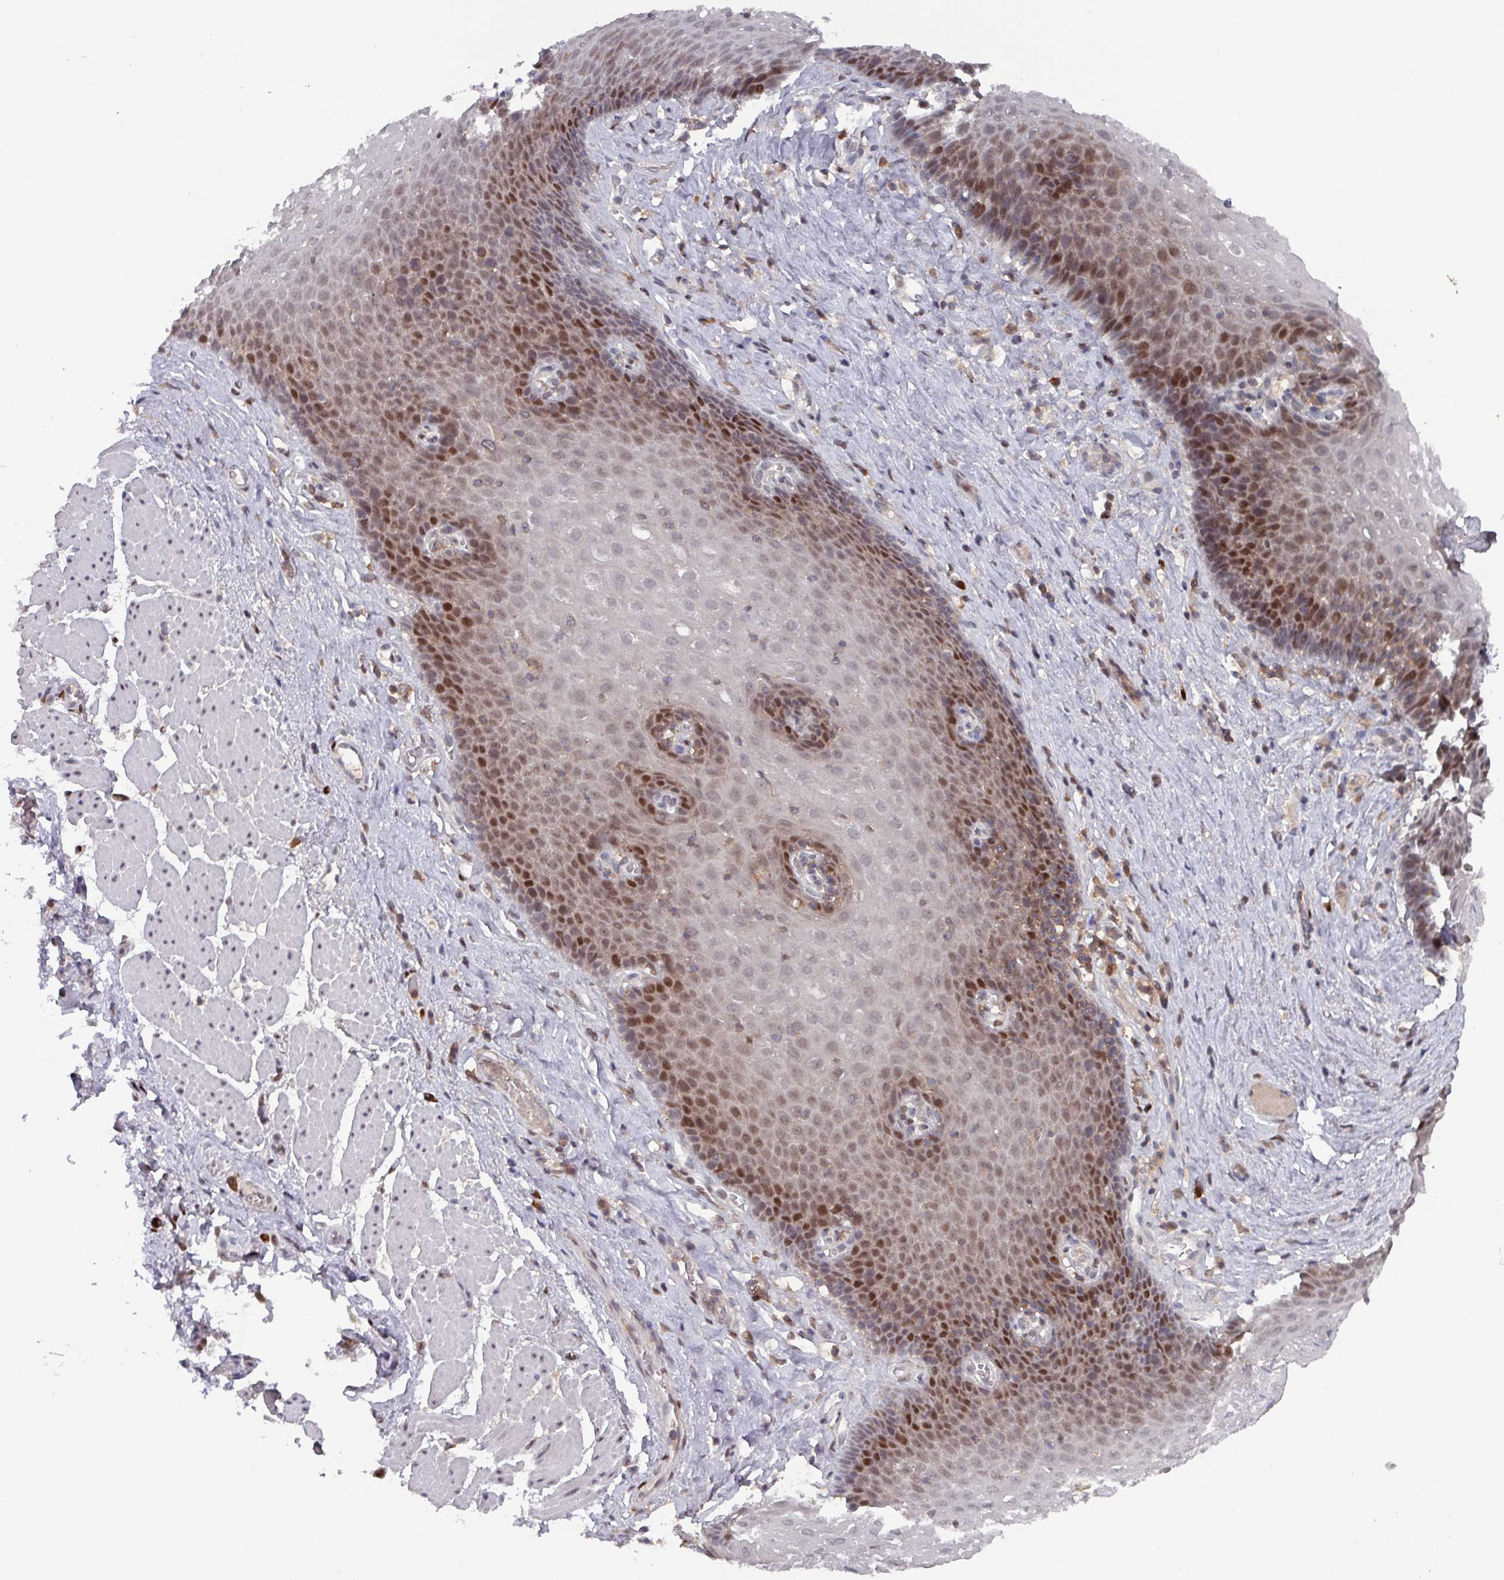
{"staining": {"intensity": "moderate", "quantity": ">75%", "location": "nuclear"}, "tissue": "esophagus", "cell_type": "Squamous epithelial cells", "image_type": "normal", "snomed": [{"axis": "morphology", "description": "Normal tissue, NOS"}, {"axis": "topography", "description": "Esophagus"}], "caption": "Immunohistochemical staining of unremarkable human esophagus exhibits medium levels of moderate nuclear expression in approximately >75% of squamous epithelial cells.", "gene": "PRRX1", "patient": {"sex": "female", "age": 66}}